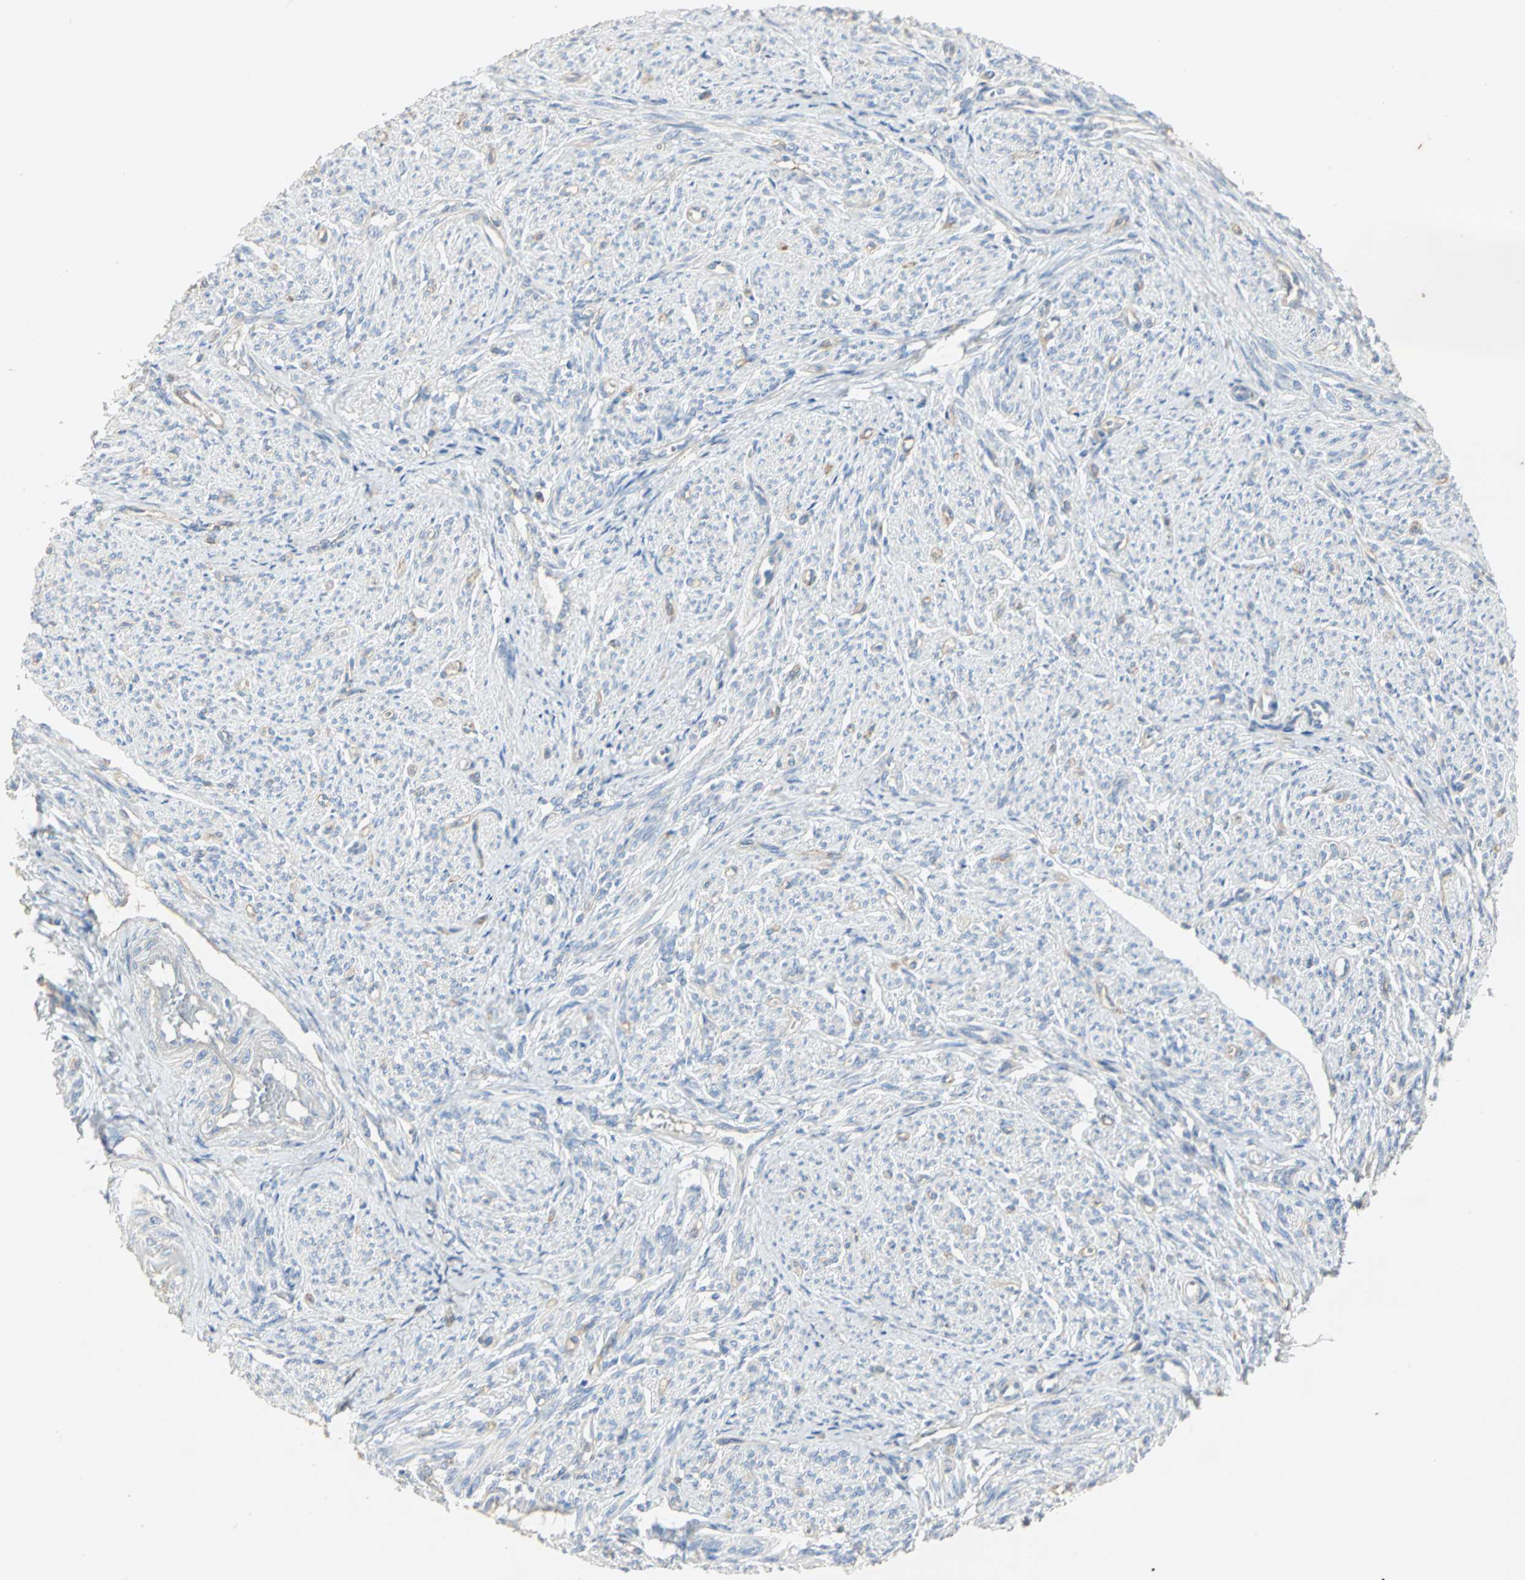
{"staining": {"intensity": "weak", "quantity": ">75%", "location": "cytoplasmic/membranous"}, "tissue": "smooth muscle", "cell_type": "Smooth muscle cells", "image_type": "normal", "snomed": [{"axis": "morphology", "description": "Normal tissue, NOS"}, {"axis": "topography", "description": "Smooth muscle"}], "caption": "Immunohistochemical staining of benign human smooth muscle demonstrates >75% levels of weak cytoplasmic/membranous protein positivity in about >75% of smooth muscle cells. The protein is shown in brown color, while the nuclei are stained blue.", "gene": "DLGAP5", "patient": {"sex": "female", "age": 65}}